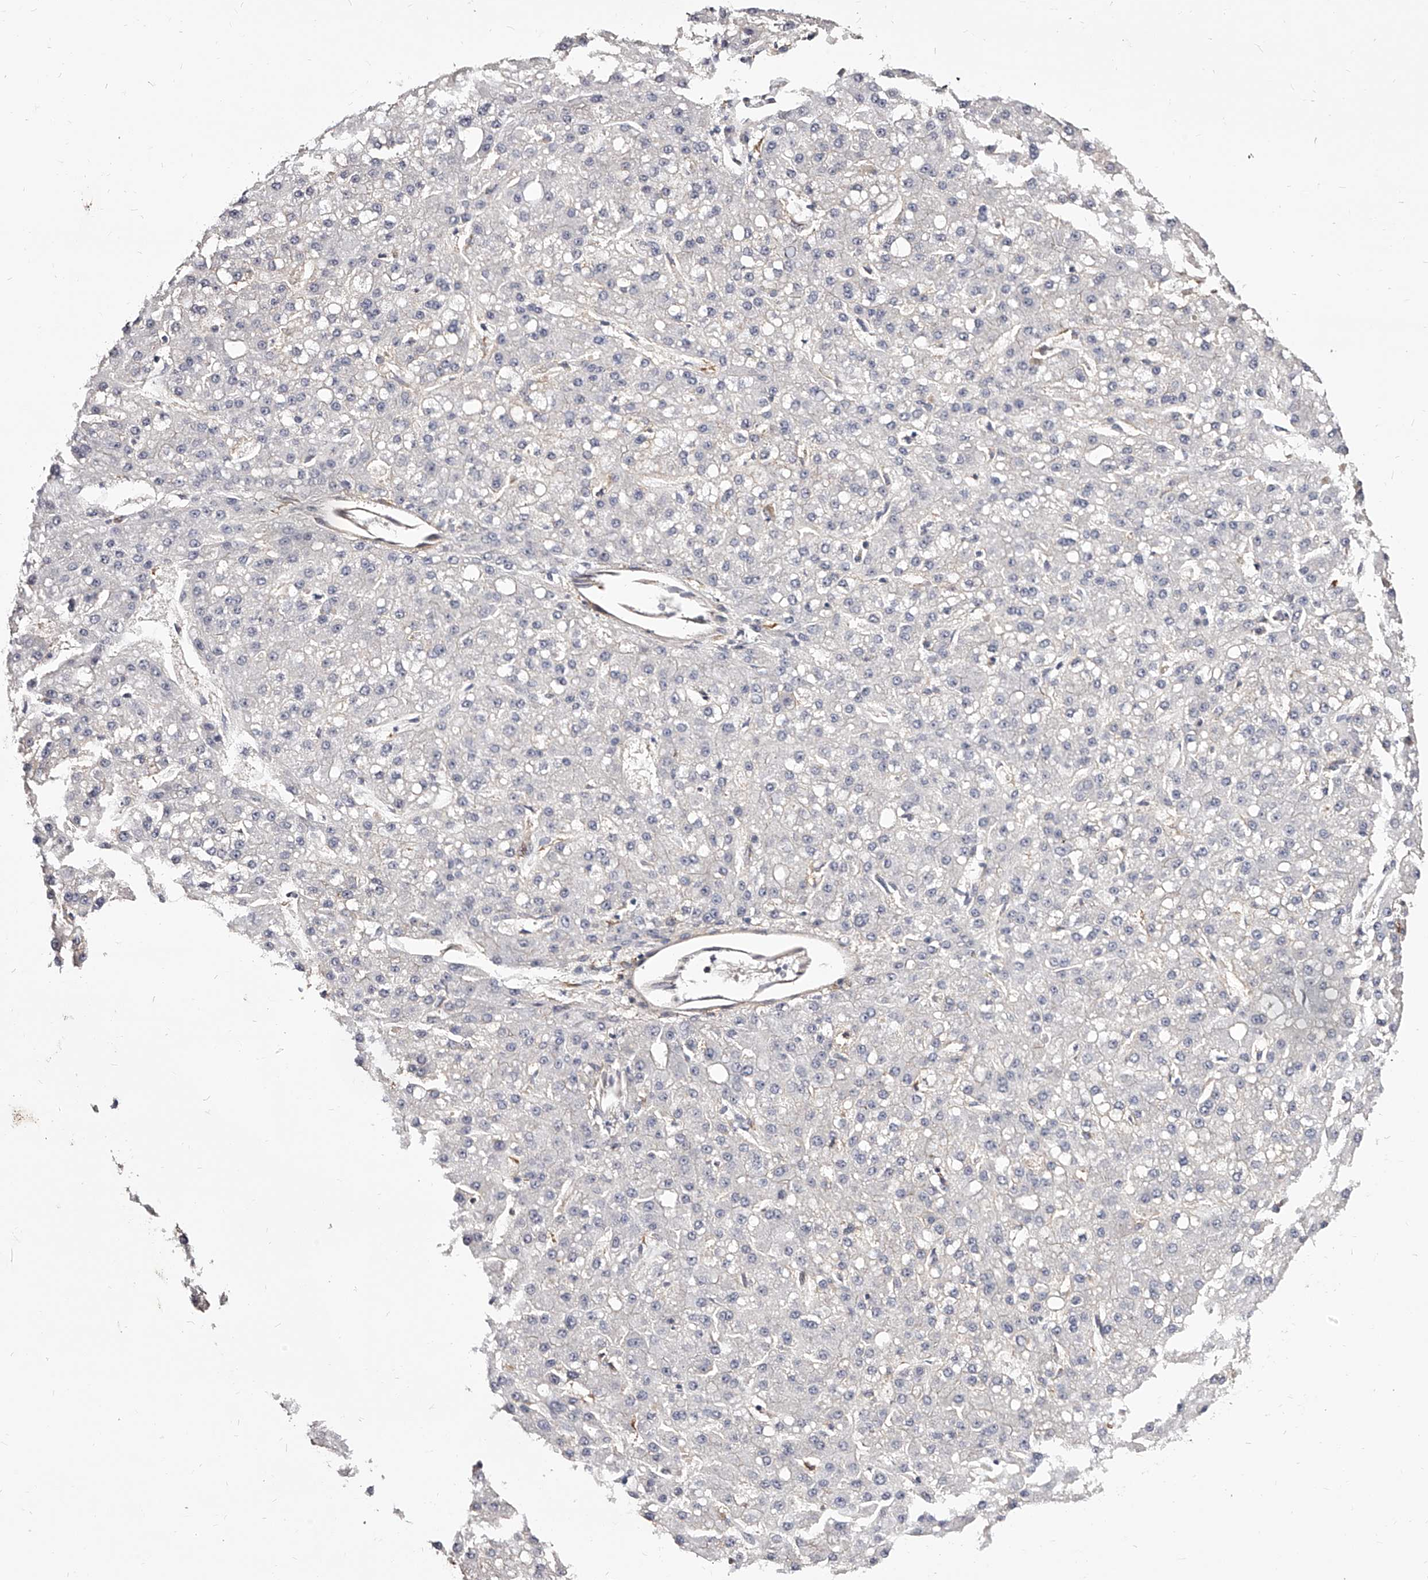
{"staining": {"intensity": "negative", "quantity": "none", "location": "none"}, "tissue": "liver cancer", "cell_type": "Tumor cells", "image_type": "cancer", "snomed": [{"axis": "morphology", "description": "Carcinoma, Hepatocellular, NOS"}, {"axis": "topography", "description": "Liver"}], "caption": "Immunohistochemical staining of liver cancer (hepatocellular carcinoma) displays no significant positivity in tumor cells.", "gene": "CD82", "patient": {"sex": "male", "age": 67}}